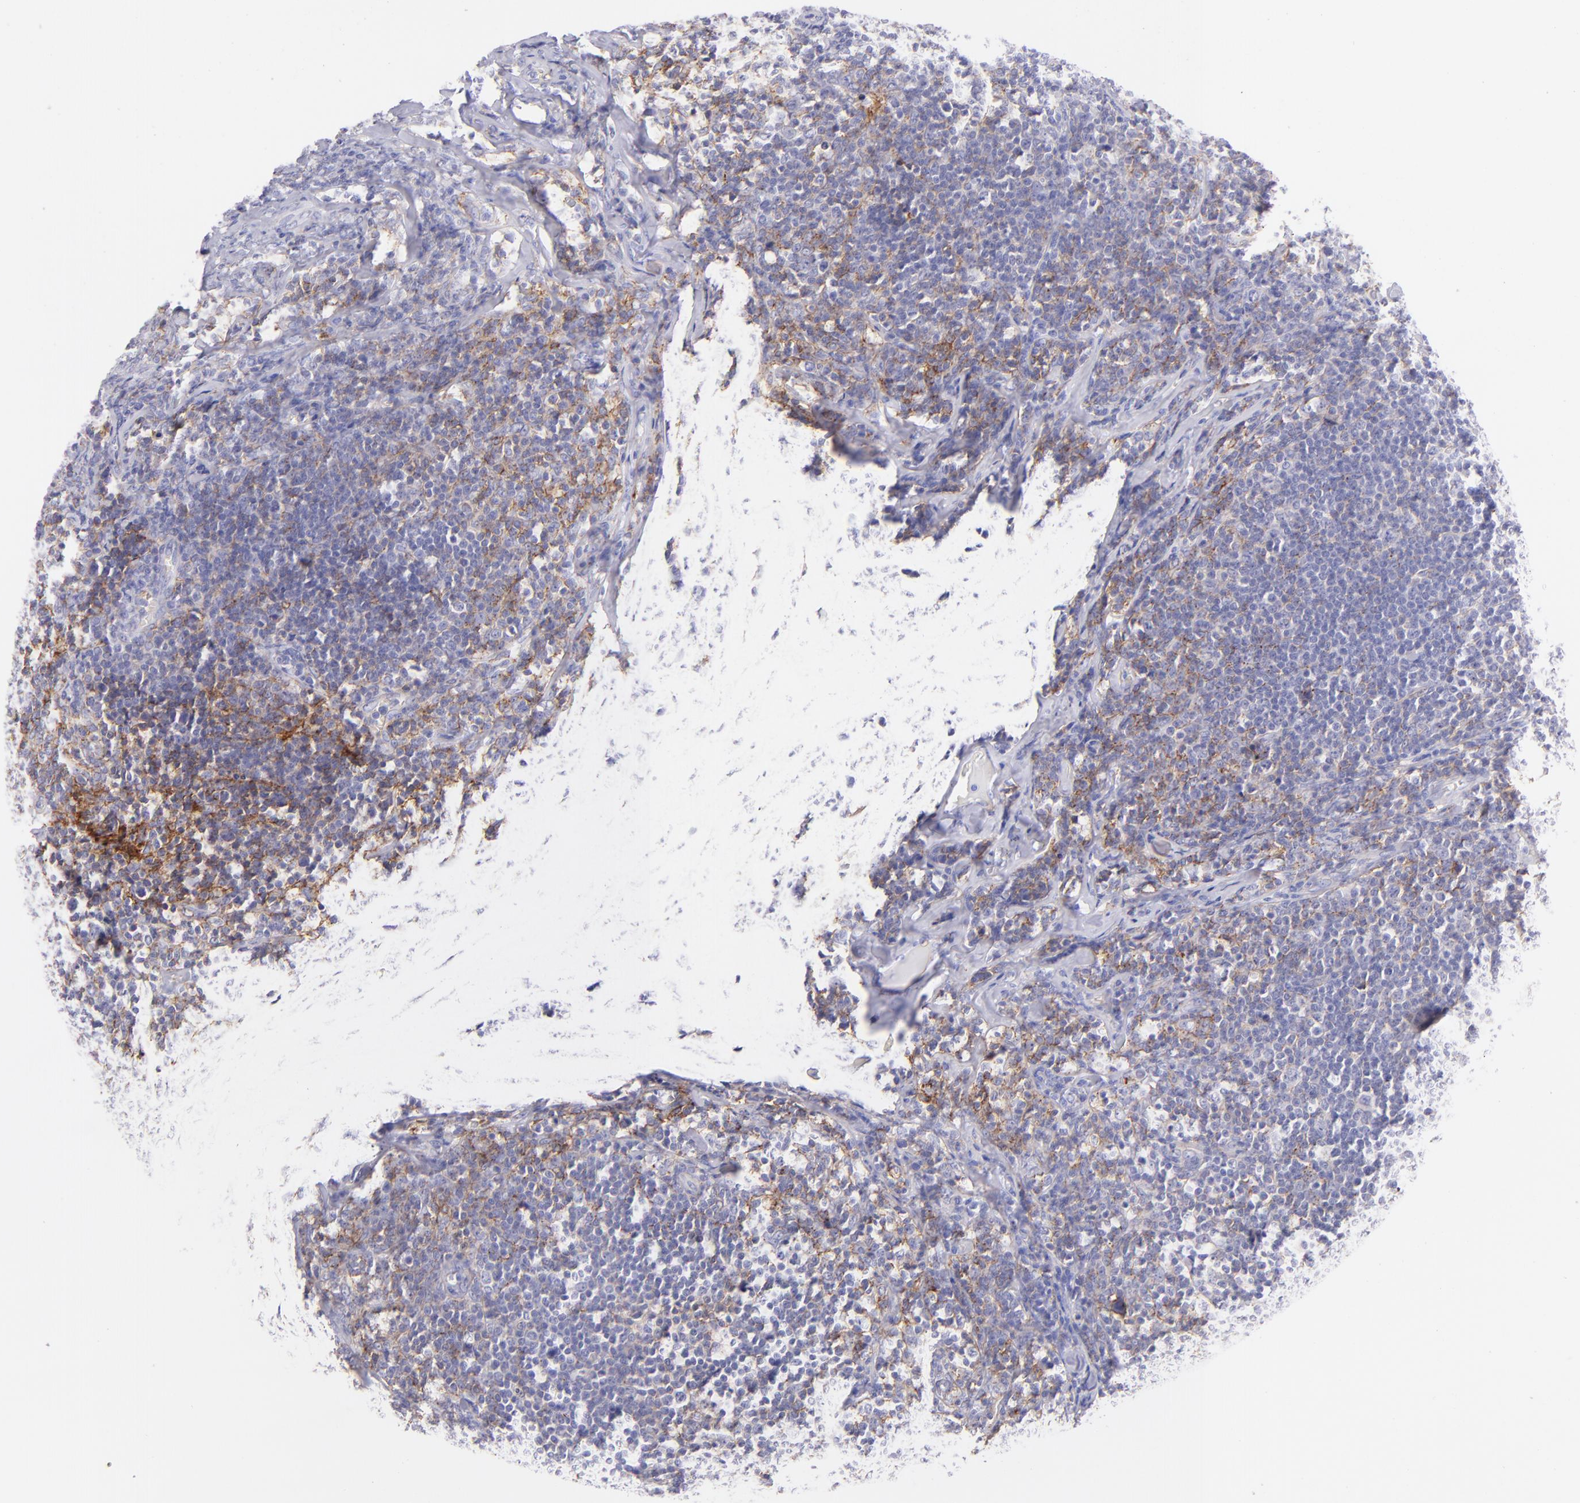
{"staining": {"intensity": "weak", "quantity": "25%-75%", "location": "cytoplasmic/membranous"}, "tissue": "lymphoma", "cell_type": "Tumor cells", "image_type": "cancer", "snomed": [{"axis": "morphology", "description": "Malignant lymphoma, non-Hodgkin's type, Low grade"}, {"axis": "topography", "description": "Lymph node"}], "caption": "Brown immunohistochemical staining in lymphoma reveals weak cytoplasmic/membranous positivity in about 25%-75% of tumor cells. Using DAB (brown) and hematoxylin (blue) stains, captured at high magnification using brightfield microscopy.", "gene": "CD81", "patient": {"sex": "male", "age": 74}}